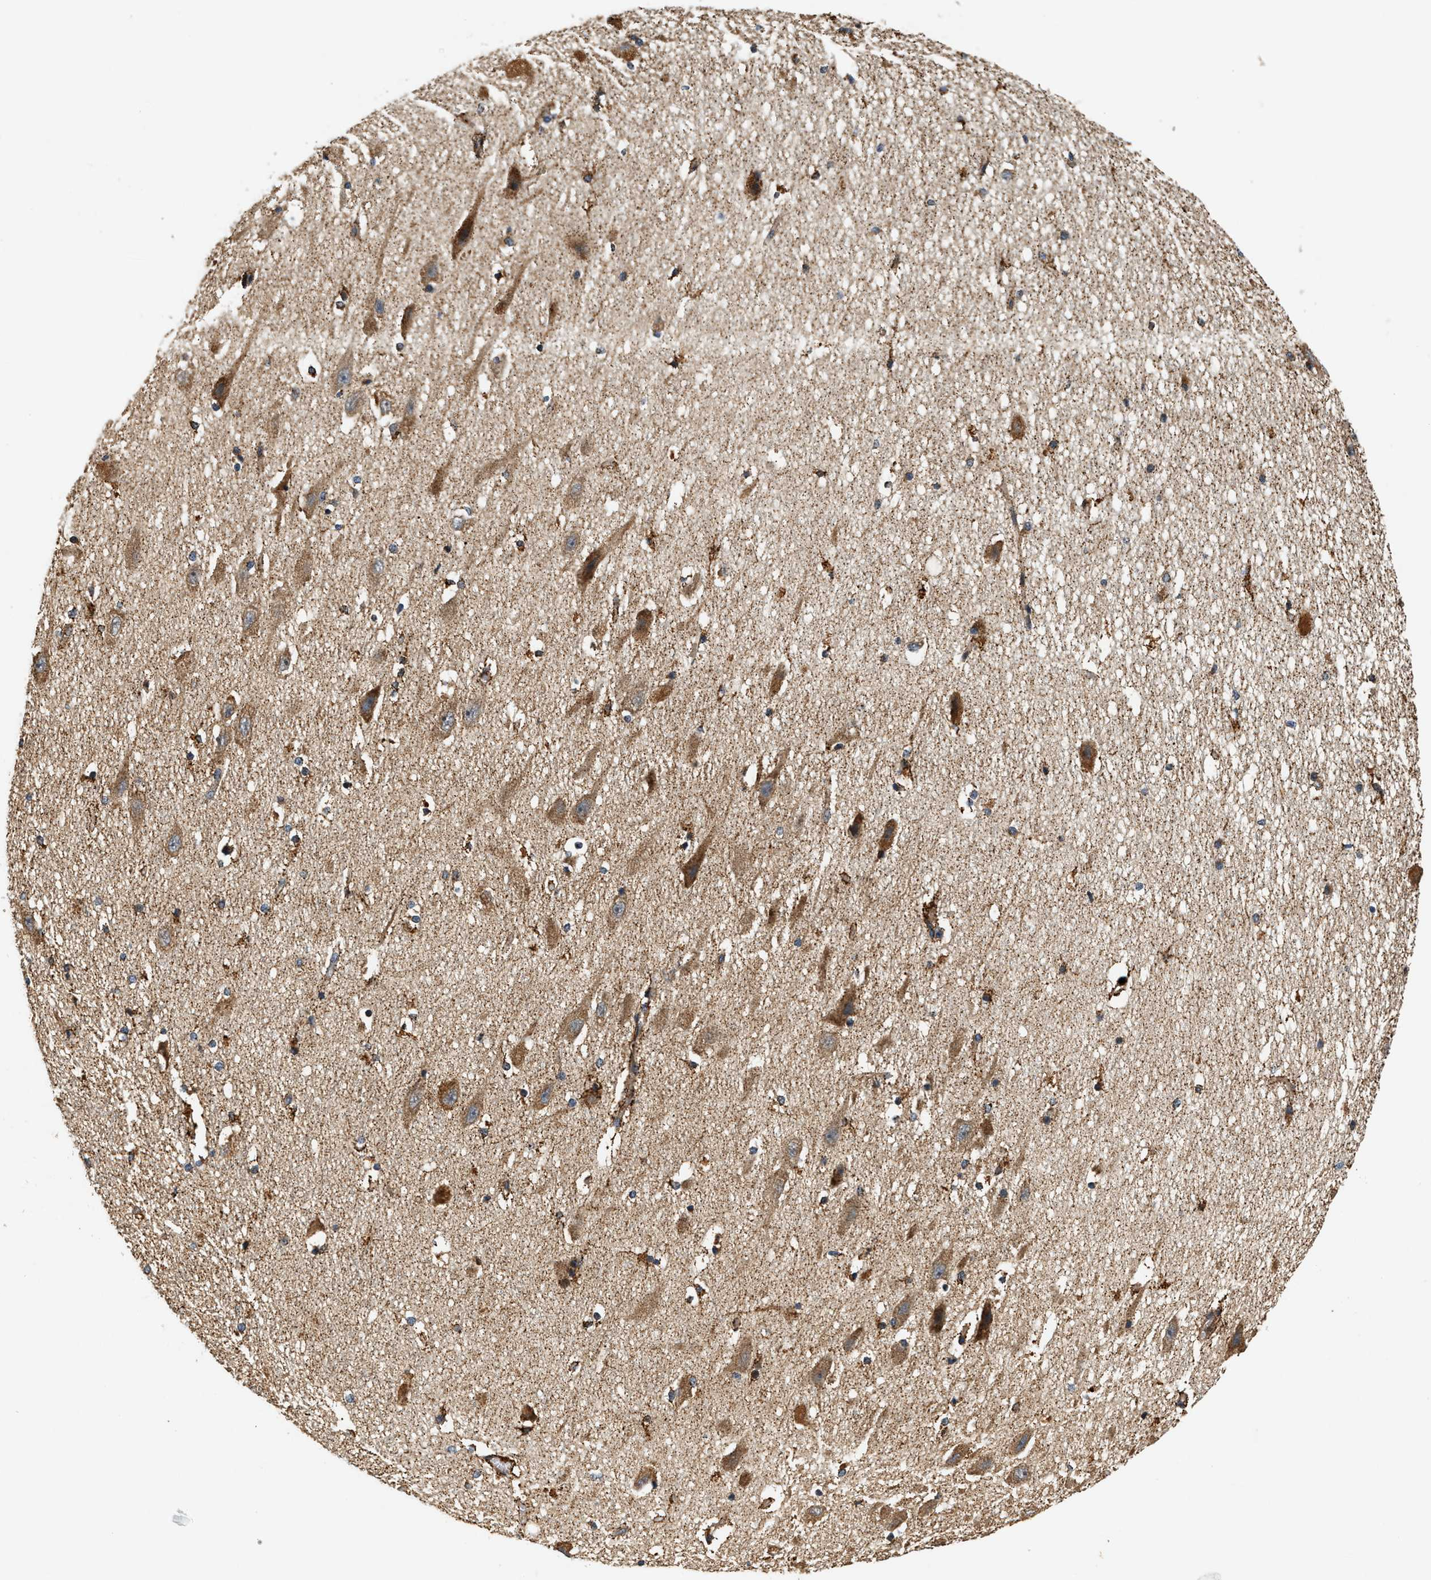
{"staining": {"intensity": "strong", "quantity": "25%-75%", "location": "cytoplasmic/membranous"}, "tissue": "hippocampus", "cell_type": "Glial cells", "image_type": "normal", "snomed": [{"axis": "morphology", "description": "Normal tissue, NOS"}, {"axis": "topography", "description": "Hippocampus"}], "caption": "Brown immunohistochemical staining in benign hippocampus exhibits strong cytoplasmic/membranous expression in about 25%-75% of glial cells.", "gene": "DUSP10", "patient": {"sex": "female", "age": 19}}